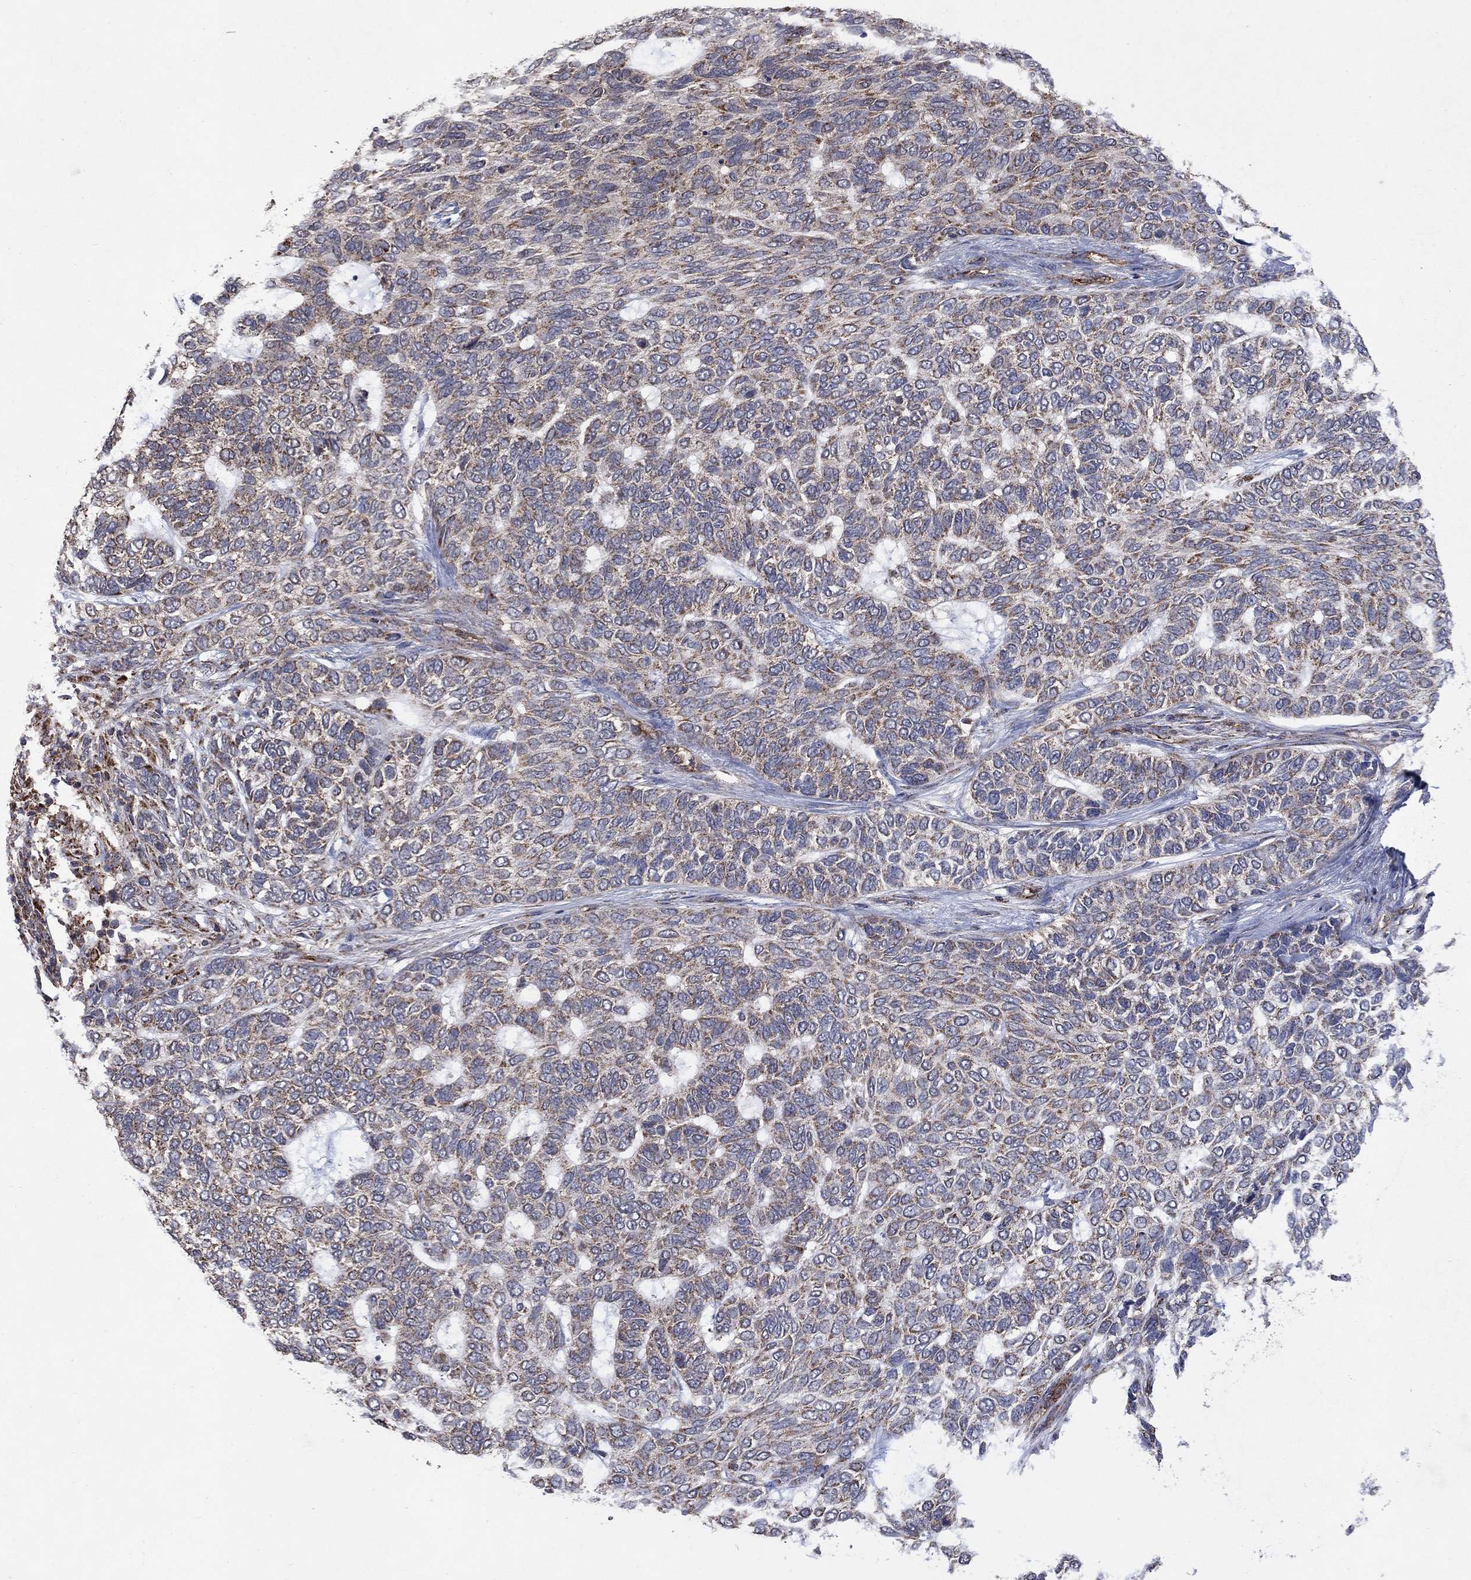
{"staining": {"intensity": "moderate", "quantity": "25%-75%", "location": "cytoplasmic/membranous"}, "tissue": "skin cancer", "cell_type": "Tumor cells", "image_type": "cancer", "snomed": [{"axis": "morphology", "description": "Basal cell carcinoma"}, {"axis": "topography", "description": "Skin"}], "caption": "Protein staining of skin cancer (basal cell carcinoma) tissue demonstrates moderate cytoplasmic/membranous staining in about 25%-75% of tumor cells.", "gene": "DPH1", "patient": {"sex": "female", "age": 65}}